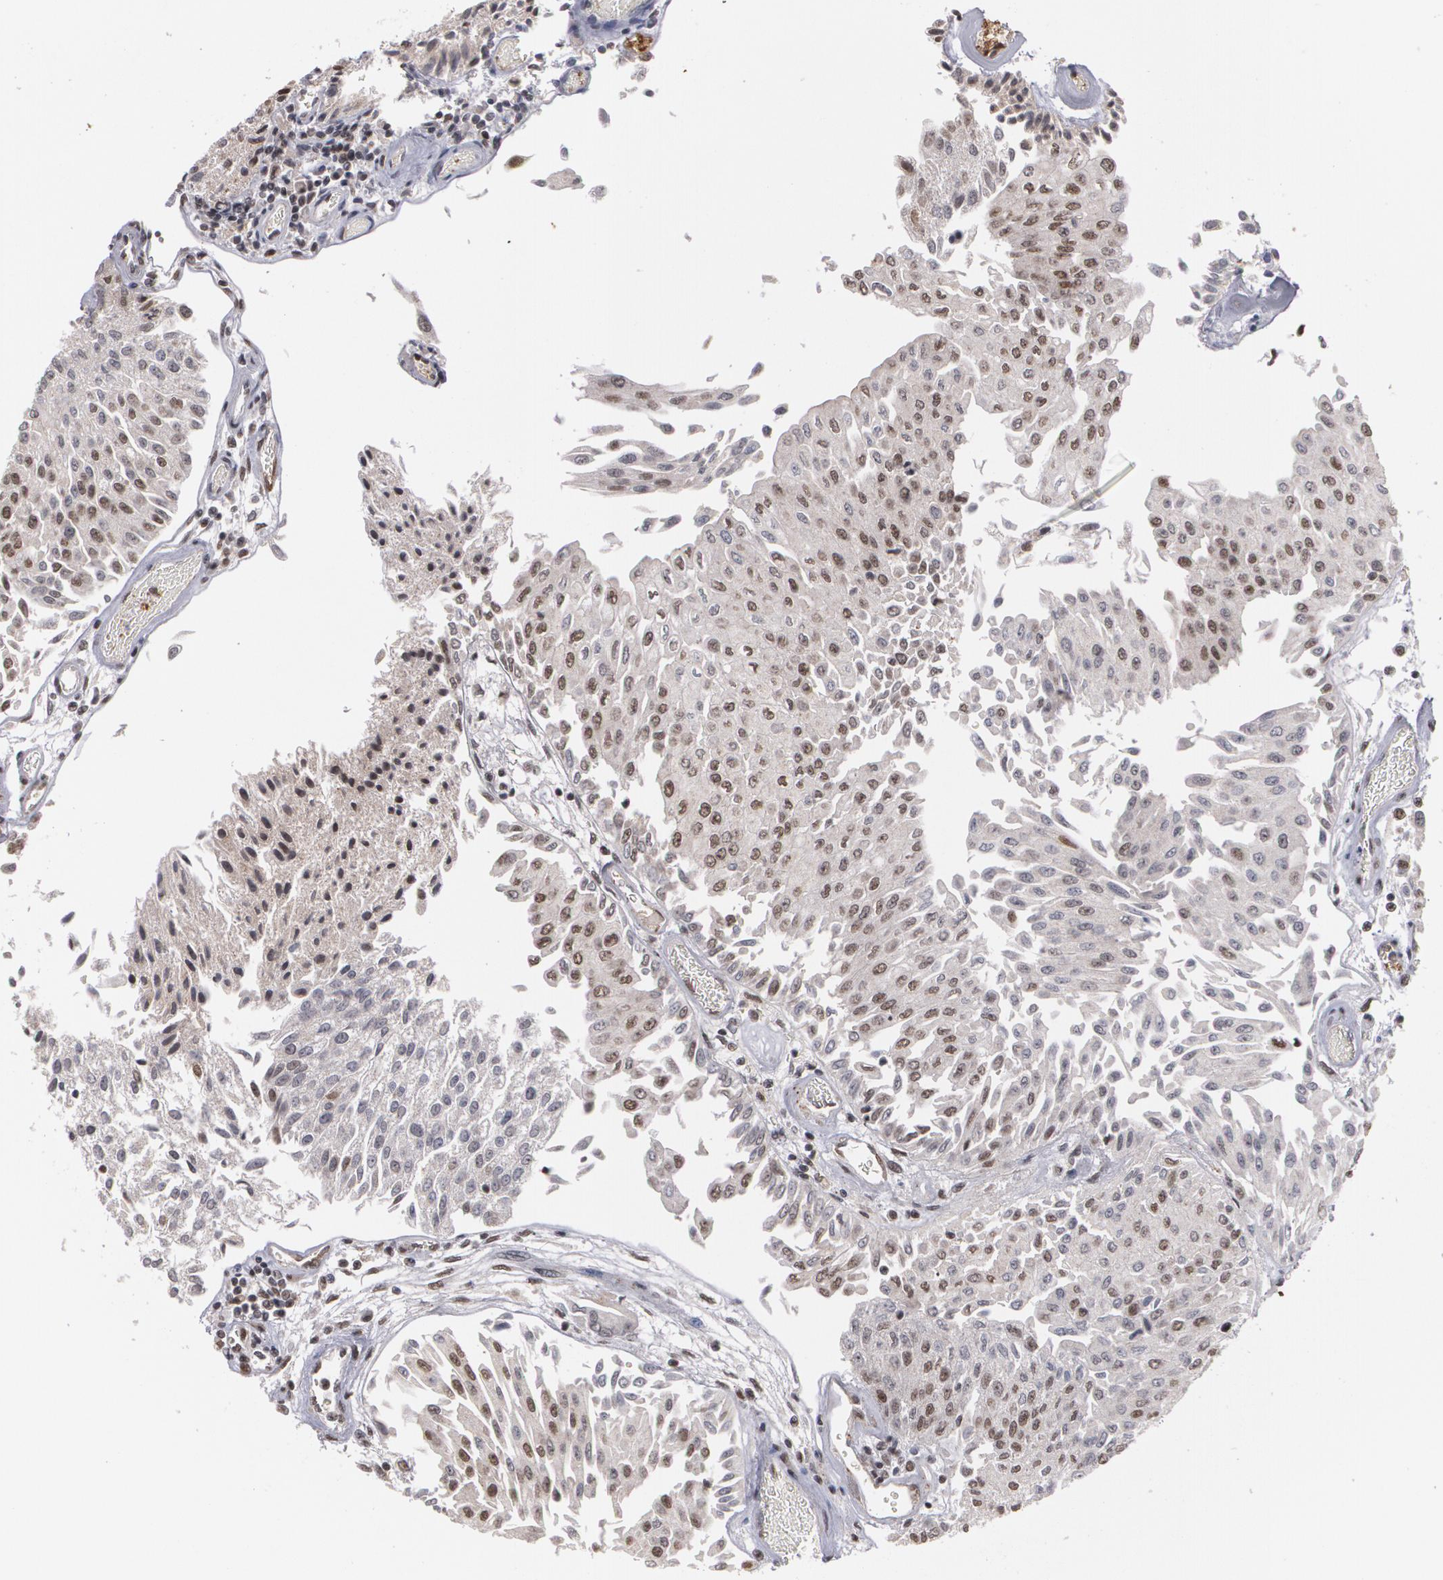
{"staining": {"intensity": "moderate", "quantity": "25%-75%", "location": "nuclear"}, "tissue": "urothelial cancer", "cell_type": "Tumor cells", "image_type": "cancer", "snomed": [{"axis": "morphology", "description": "Urothelial carcinoma, Low grade"}, {"axis": "topography", "description": "Urinary bladder"}], "caption": "Urothelial cancer stained with a protein marker demonstrates moderate staining in tumor cells.", "gene": "ZNF75A", "patient": {"sex": "male", "age": 86}}